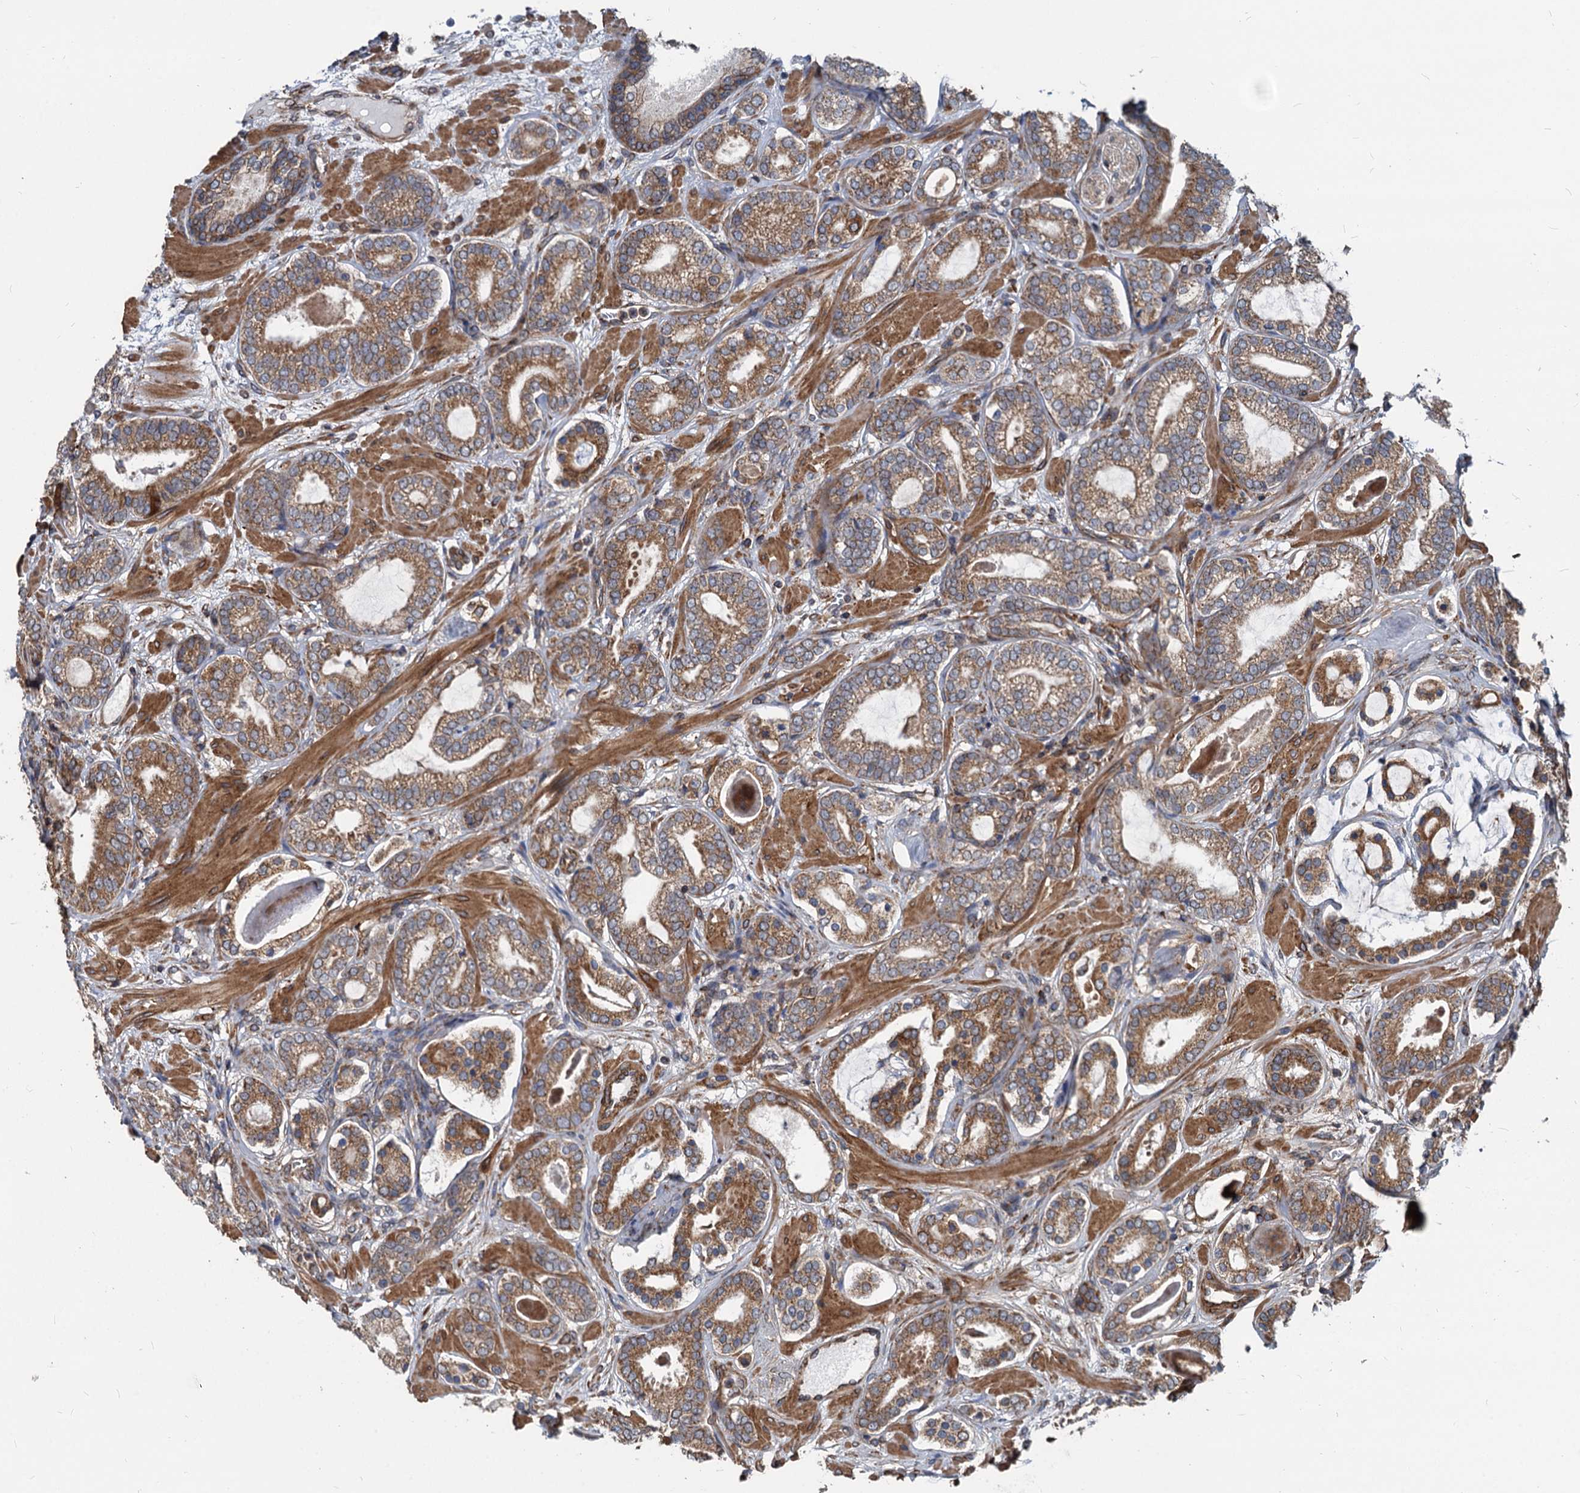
{"staining": {"intensity": "moderate", "quantity": ">75%", "location": "cytoplasmic/membranous"}, "tissue": "prostate cancer", "cell_type": "Tumor cells", "image_type": "cancer", "snomed": [{"axis": "morphology", "description": "Adenocarcinoma, High grade"}, {"axis": "topography", "description": "Prostate"}], "caption": "Immunohistochemistry (IHC) (DAB) staining of prostate high-grade adenocarcinoma shows moderate cytoplasmic/membranous protein expression in approximately >75% of tumor cells.", "gene": "STIM1", "patient": {"sex": "male", "age": 60}}